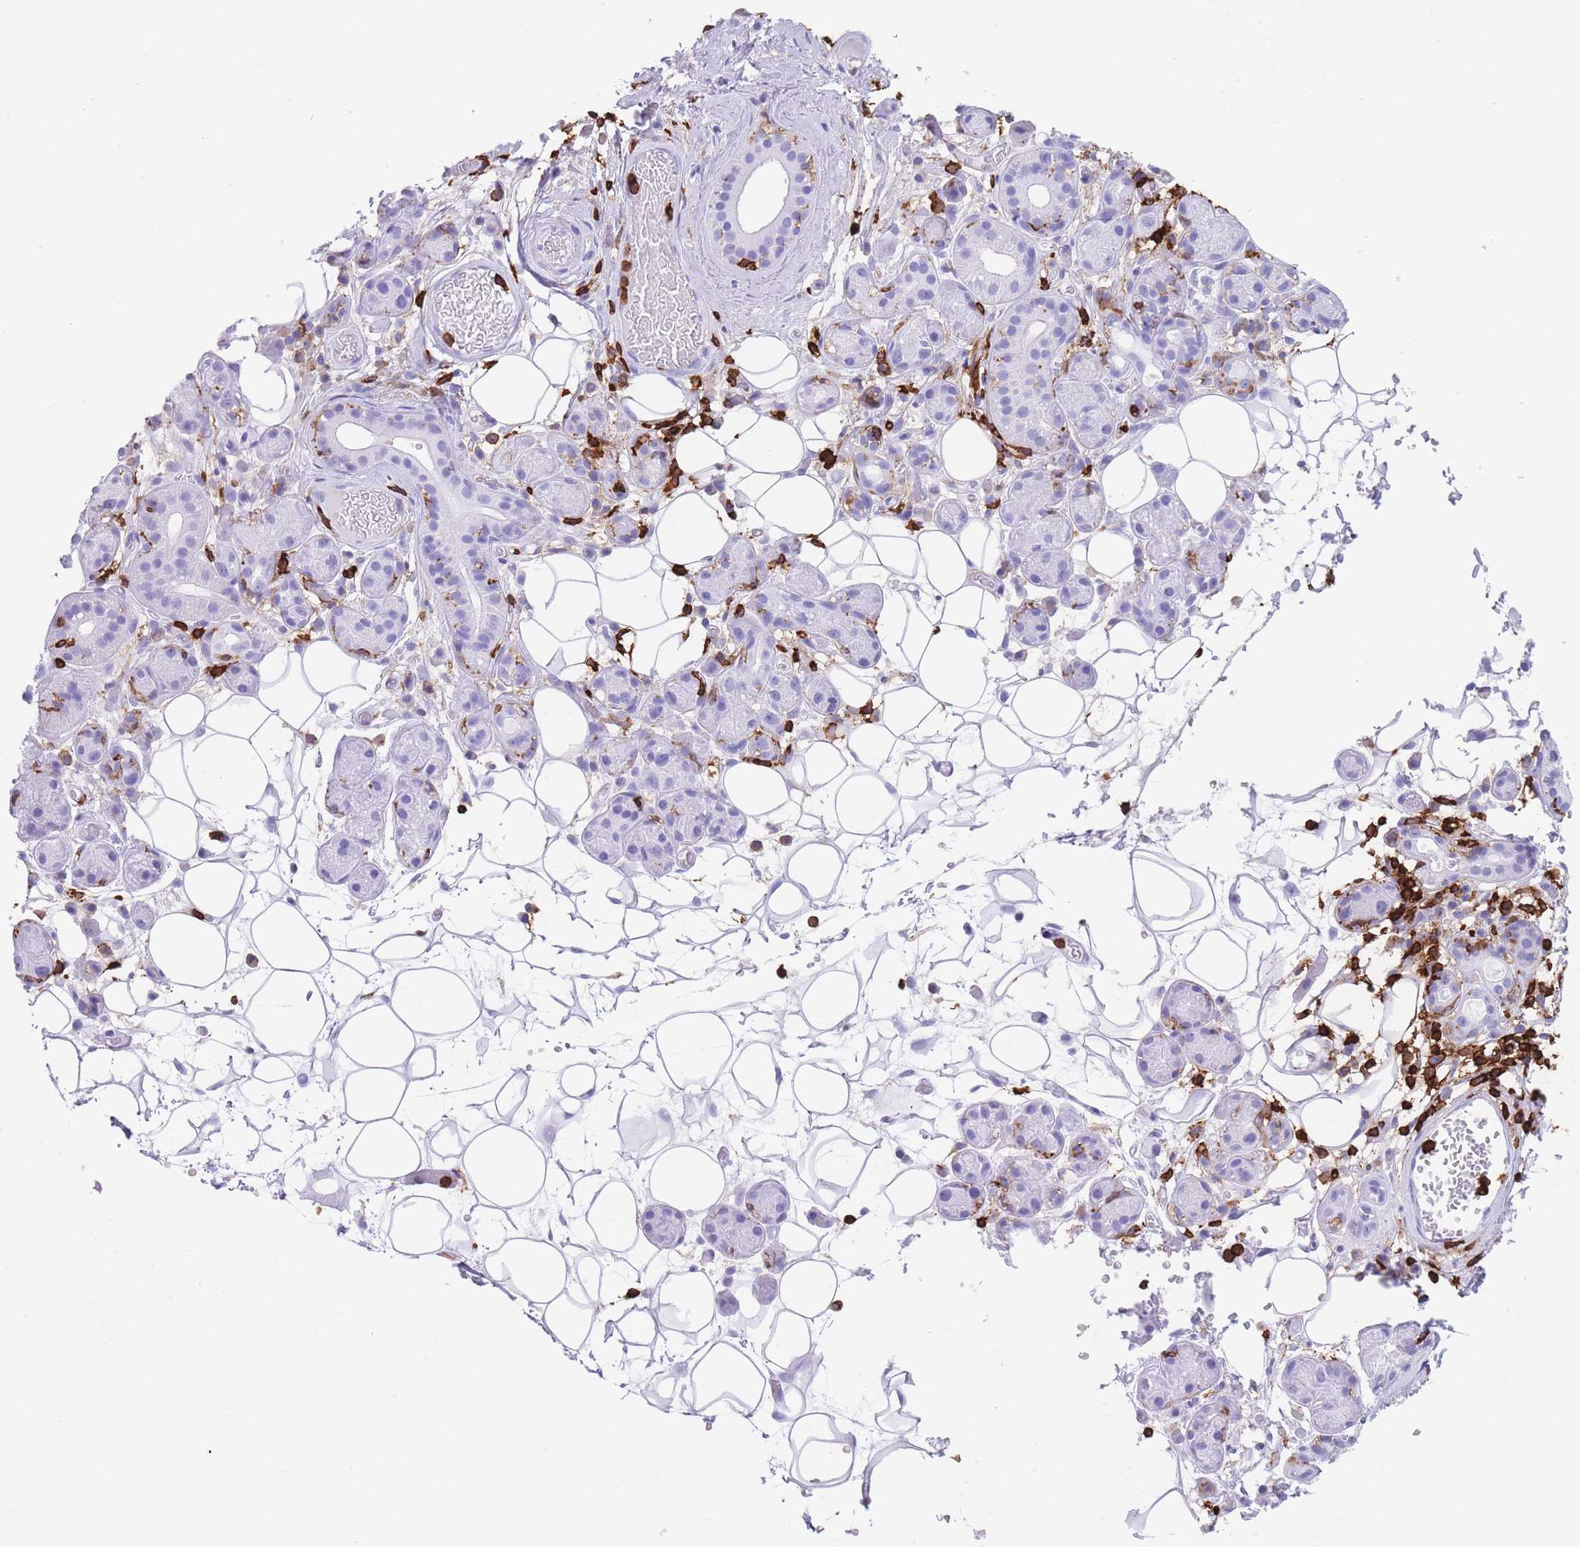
{"staining": {"intensity": "negative", "quantity": "none", "location": "none"}, "tissue": "salivary gland", "cell_type": "Glandular cells", "image_type": "normal", "snomed": [{"axis": "morphology", "description": "Normal tissue, NOS"}, {"axis": "topography", "description": "Salivary gland"}], "caption": "Histopathology image shows no protein expression in glandular cells of benign salivary gland.", "gene": "CORO1A", "patient": {"sex": "male", "age": 82}}